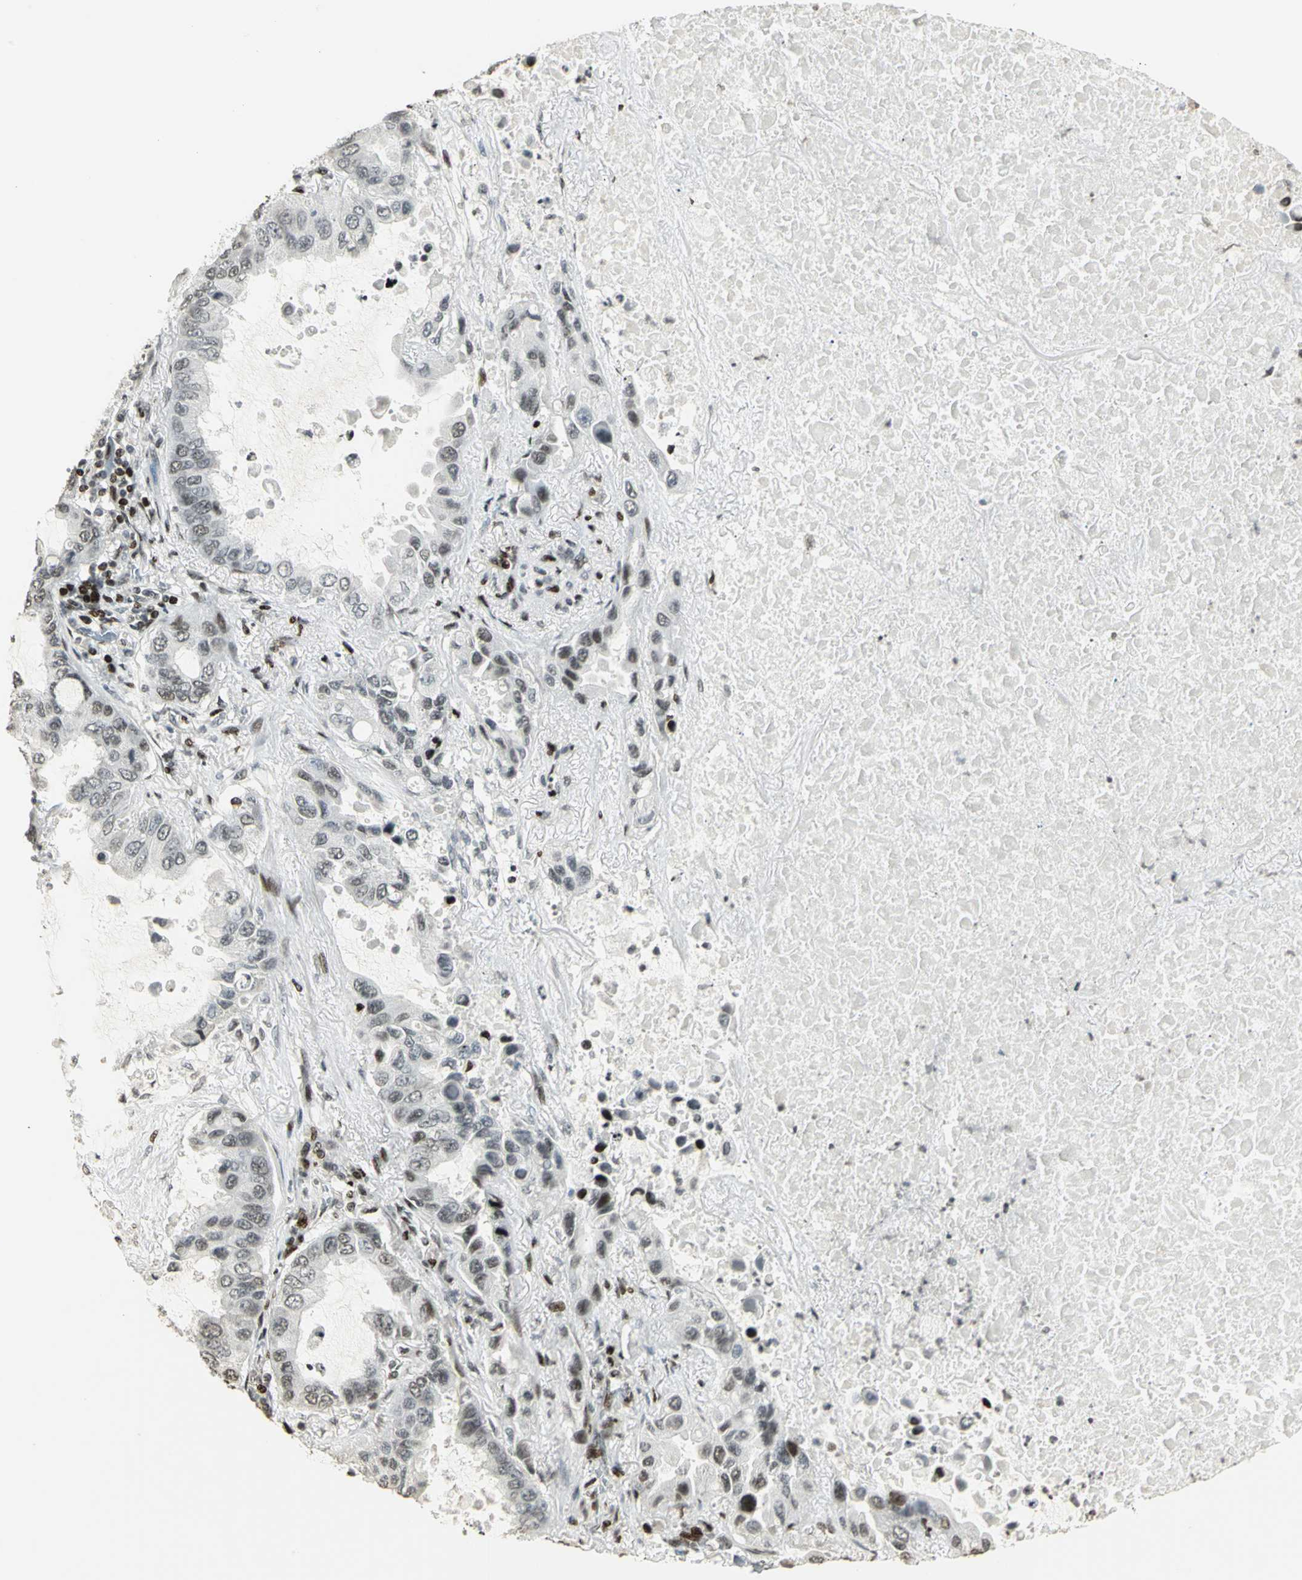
{"staining": {"intensity": "weak", "quantity": "<25%", "location": "nuclear"}, "tissue": "lung cancer", "cell_type": "Tumor cells", "image_type": "cancer", "snomed": [{"axis": "morphology", "description": "Adenocarcinoma, NOS"}, {"axis": "topography", "description": "Lung"}], "caption": "This is an immunohistochemistry (IHC) histopathology image of lung cancer (adenocarcinoma). There is no positivity in tumor cells.", "gene": "KDM1A", "patient": {"sex": "male", "age": 64}}